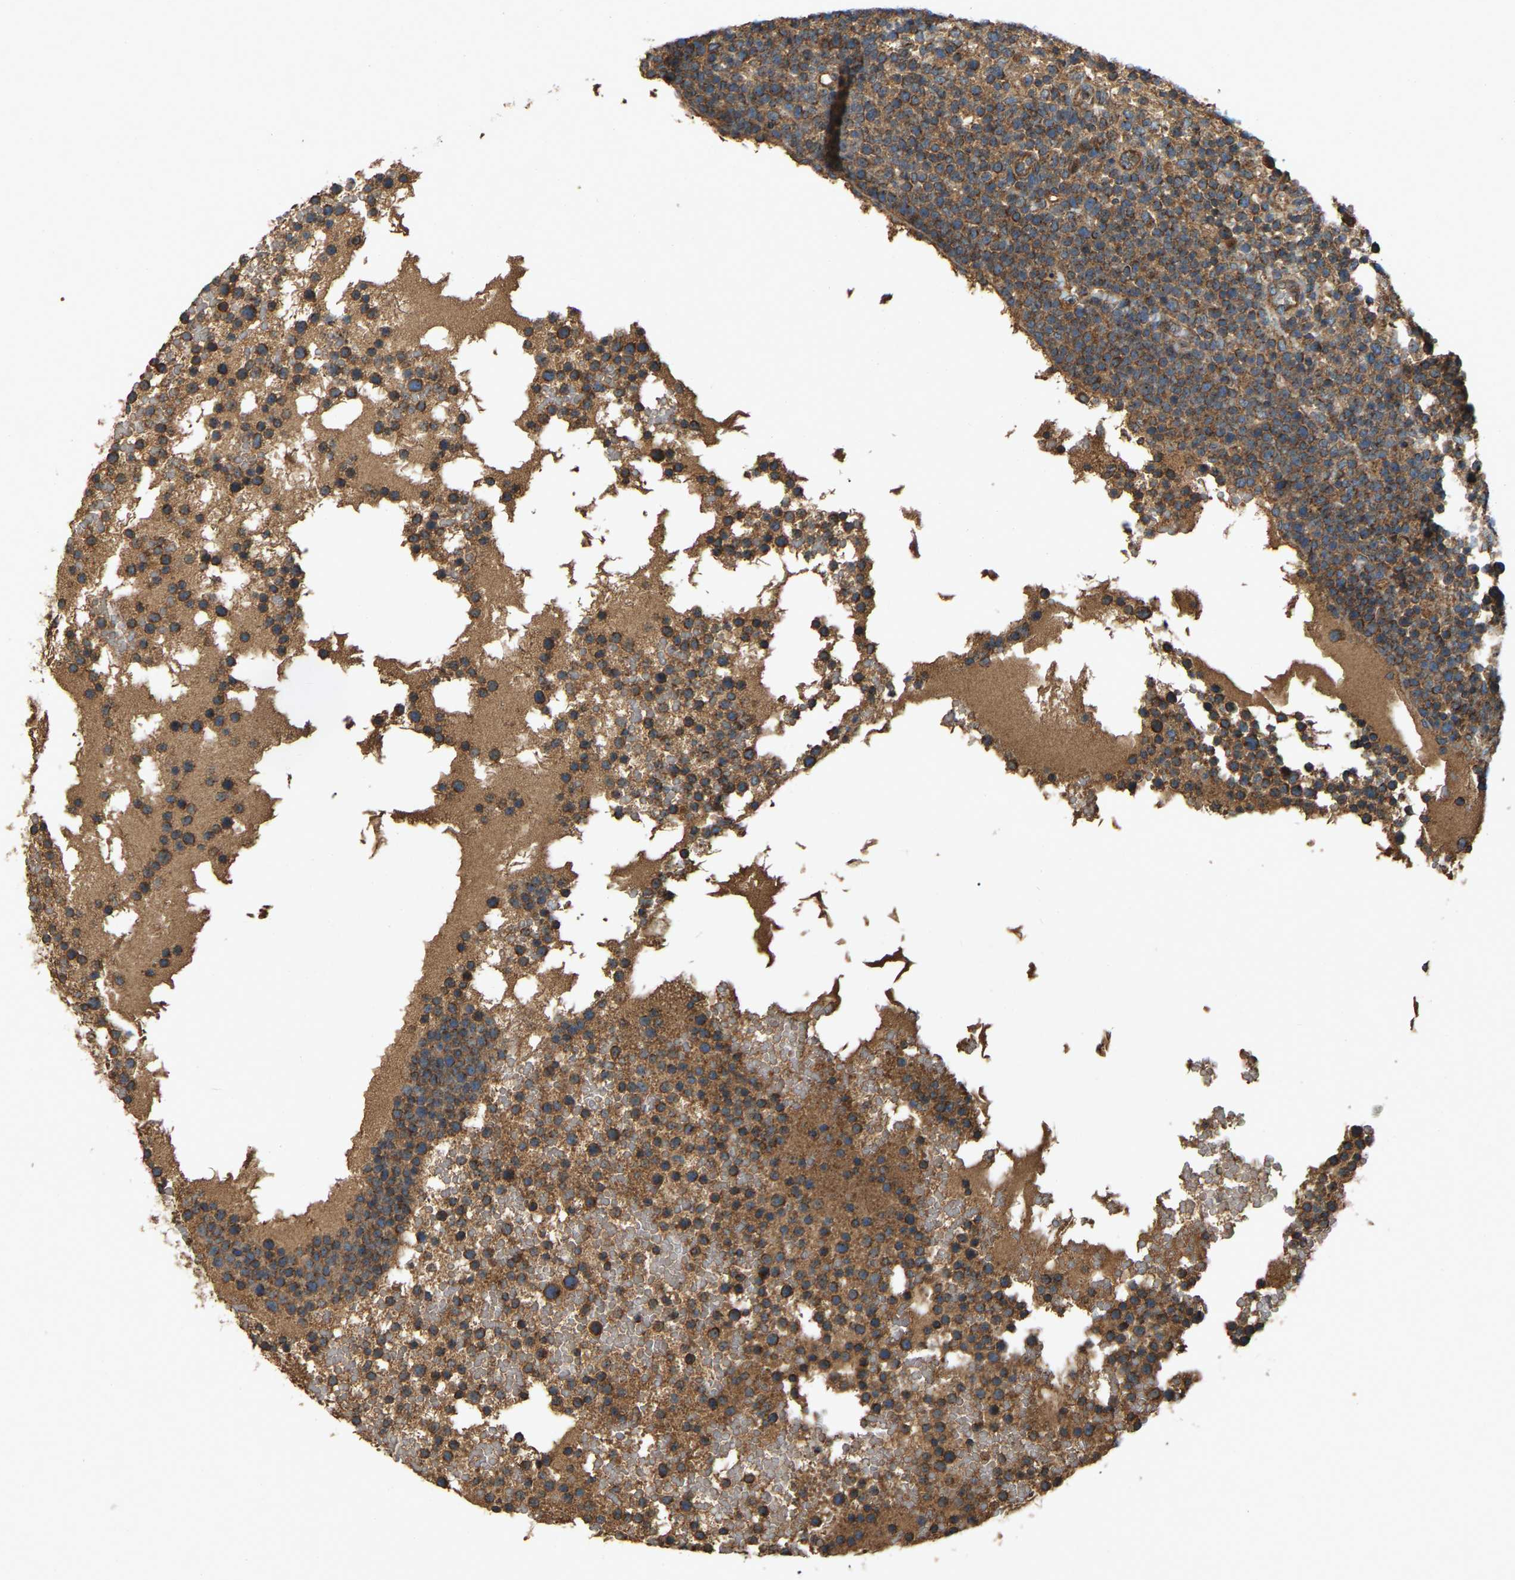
{"staining": {"intensity": "strong", "quantity": ">75%", "location": "cytoplasmic/membranous"}, "tissue": "lymphoma", "cell_type": "Tumor cells", "image_type": "cancer", "snomed": [{"axis": "morphology", "description": "Malignant lymphoma, non-Hodgkin's type, High grade"}, {"axis": "topography", "description": "Lymph node"}], "caption": "Immunohistochemical staining of malignant lymphoma, non-Hodgkin's type (high-grade) exhibits high levels of strong cytoplasmic/membranous protein positivity in about >75% of tumor cells.", "gene": "SAMD9L", "patient": {"sex": "male", "age": 61}}